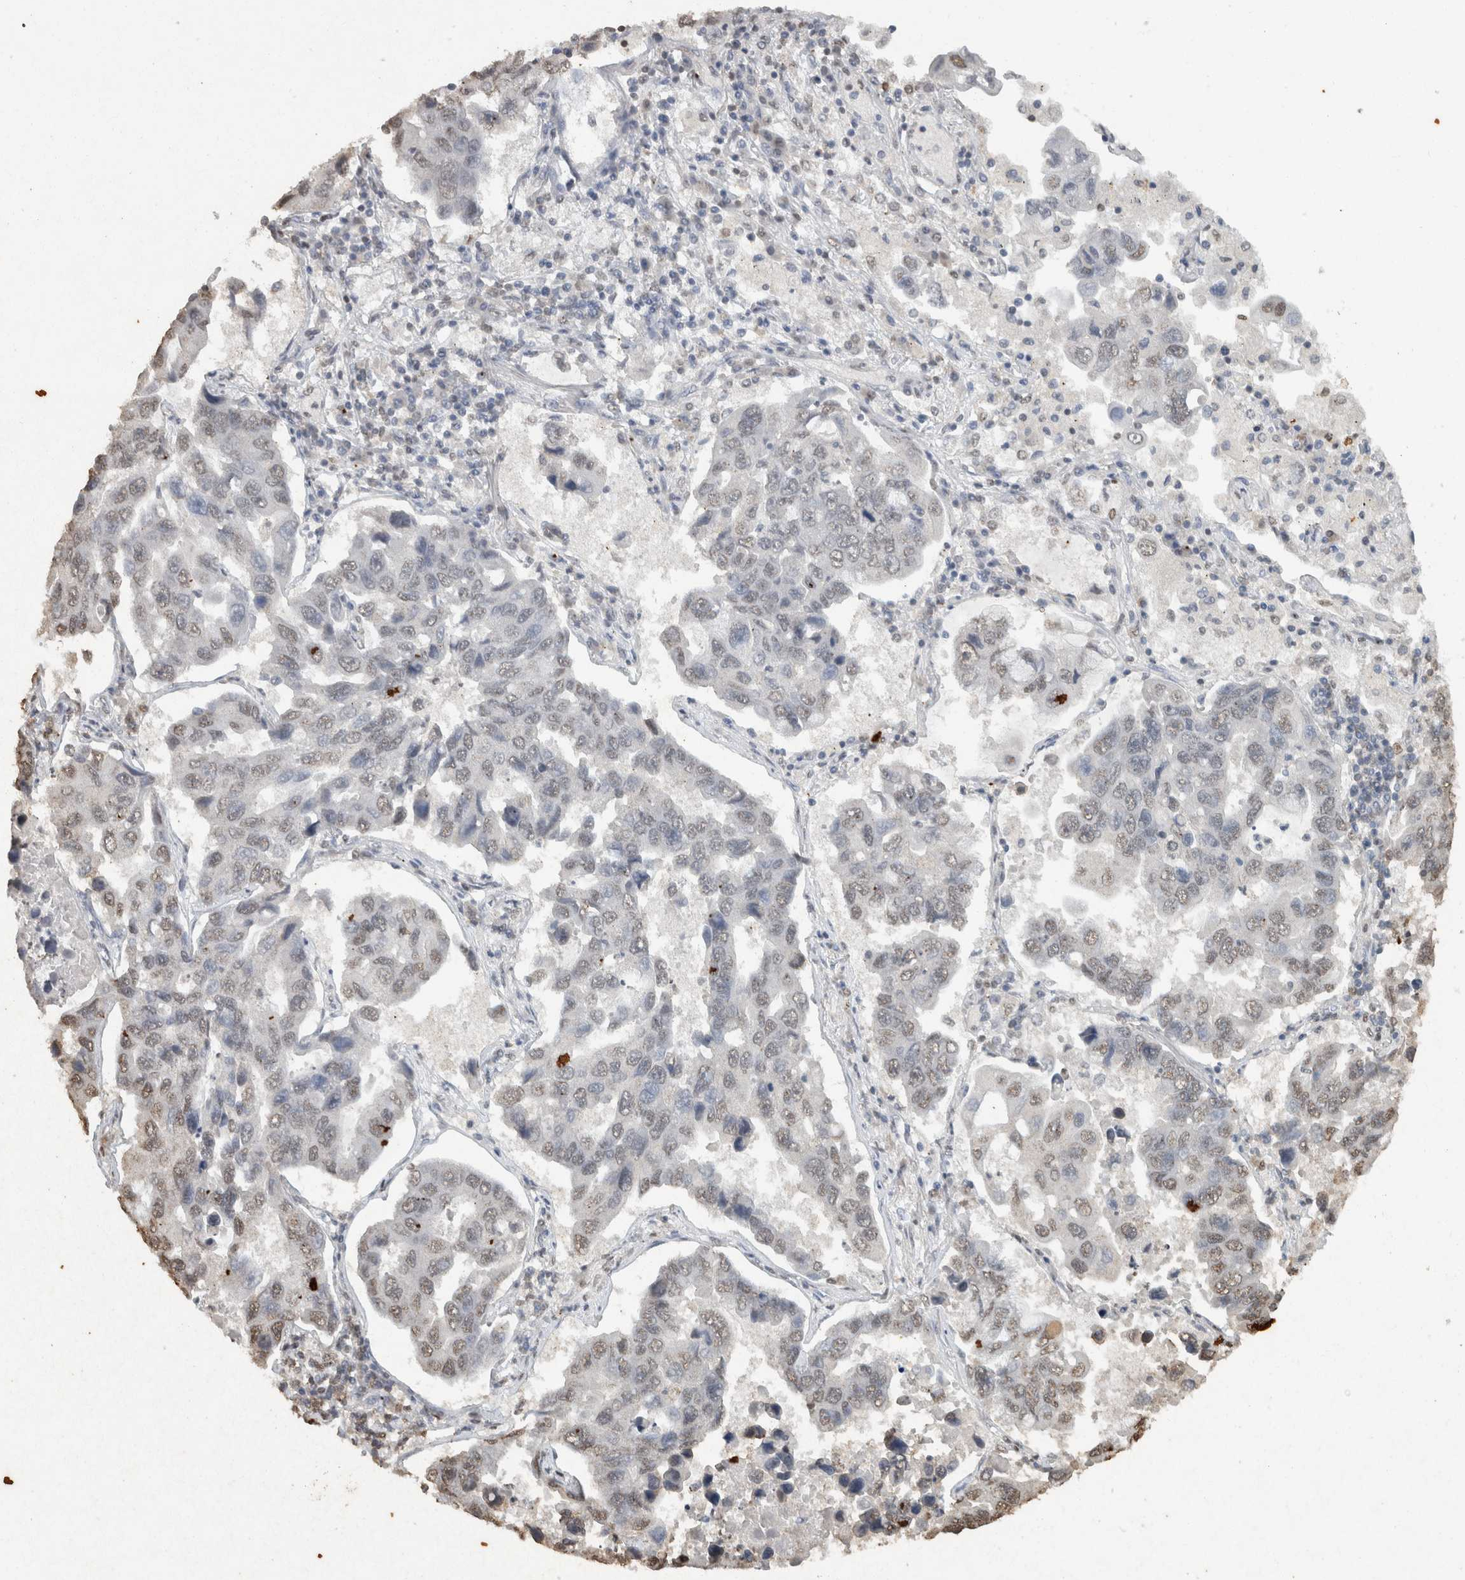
{"staining": {"intensity": "weak", "quantity": "<25%", "location": "nuclear"}, "tissue": "lung cancer", "cell_type": "Tumor cells", "image_type": "cancer", "snomed": [{"axis": "morphology", "description": "Adenocarcinoma, NOS"}, {"axis": "topography", "description": "Lung"}], "caption": "Micrograph shows no protein positivity in tumor cells of lung cancer tissue.", "gene": "HAND2", "patient": {"sex": "male", "age": 64}}